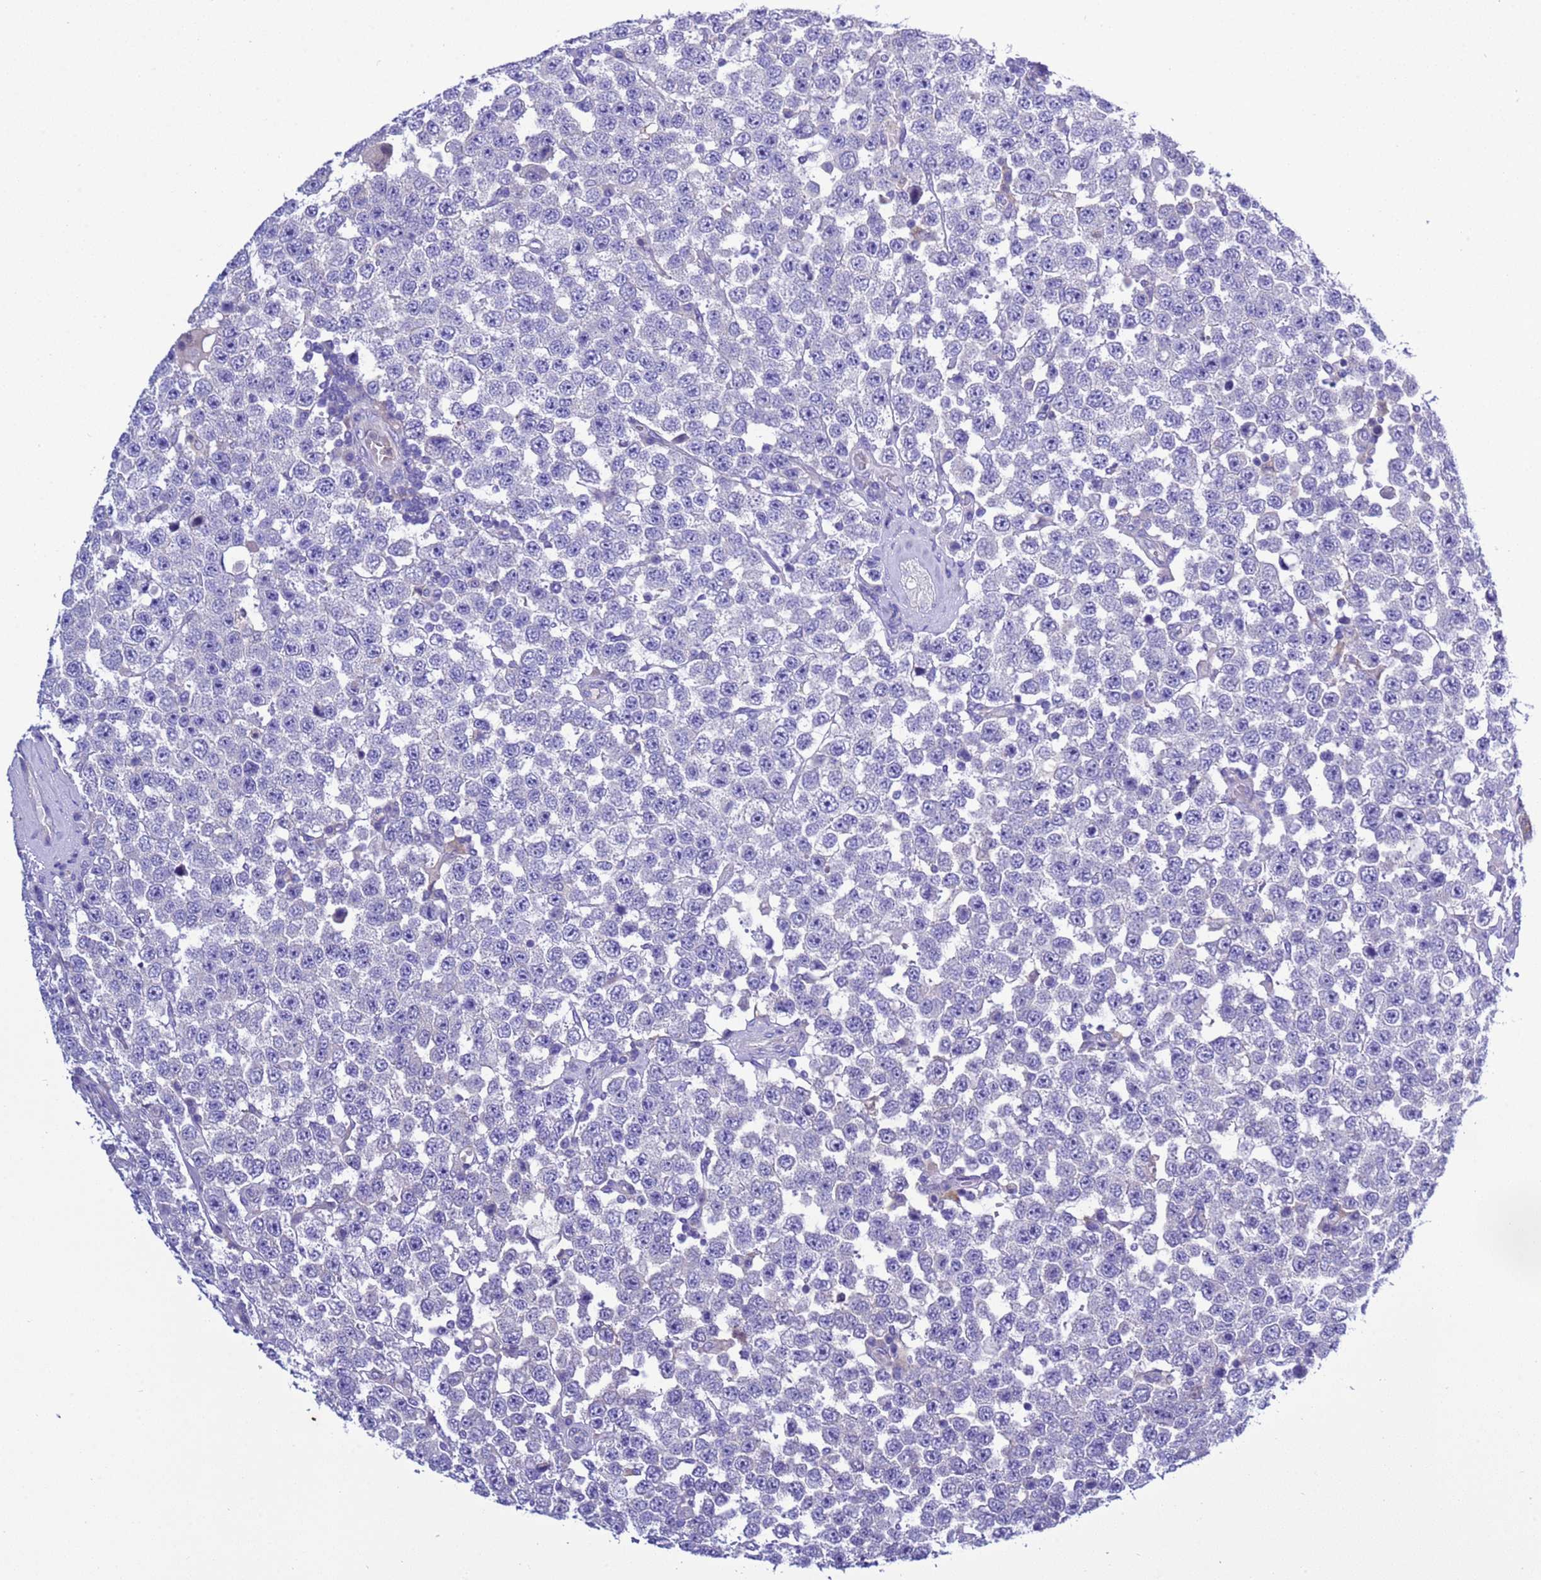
{"staining": {"intensity": "negative", "quantity": "none", "location": "none"}, "tissue": "testis cancer", "cell_type": "Tumor cells", "image_type": "cancer", "snomed": [{"axis": "morphology", "description": "Seminoma, NOS"}, {"axis": "topography", "description": "Testis"}], "caption": "Seminoma (testis) was stained to show a protein in brown. There is no significant staining in tumor cells.", "gene": "KICS2", "patient": {"sex": "male", "age": 28}}